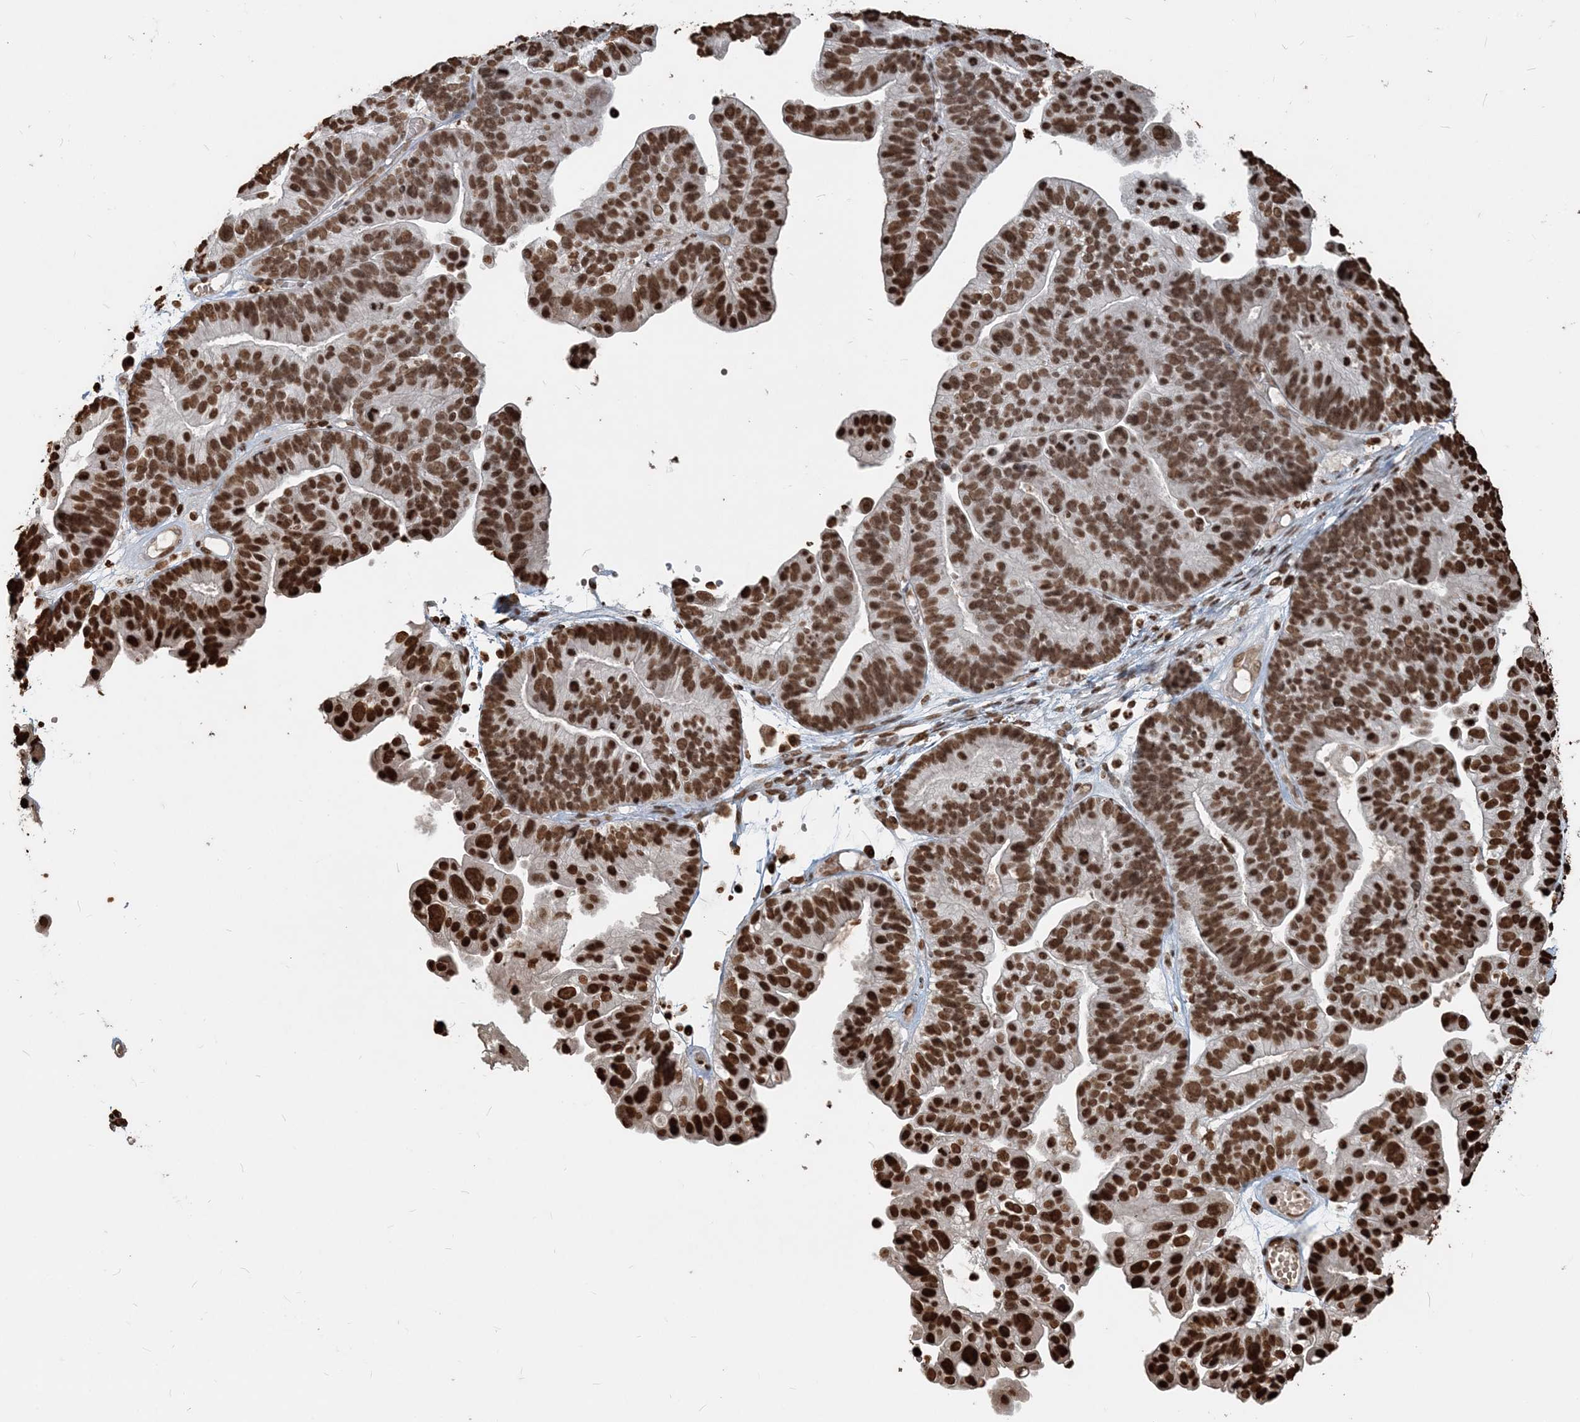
{"staining": {"intensity": "strong", "quantity": ">75%", "location": "nuclear"}, "tissue": "ovarian cancer", "cell_type": "Tumor cells", "image_type": "cancer", "snomed": [{"axis": "morphology", "description": "Cystadenocarcinoma, serous, NOS"}, {"axis": "topography", "description": "Ovary"}], "caption": "Immunohistochemical staining of human ovarian serous cystadenocarcinoma reveals high levels of strong nuclear staining in approximately >75% of tumor cells.", "gene": "H3-3B", "patient": {"sex": "female", "age": 56}}